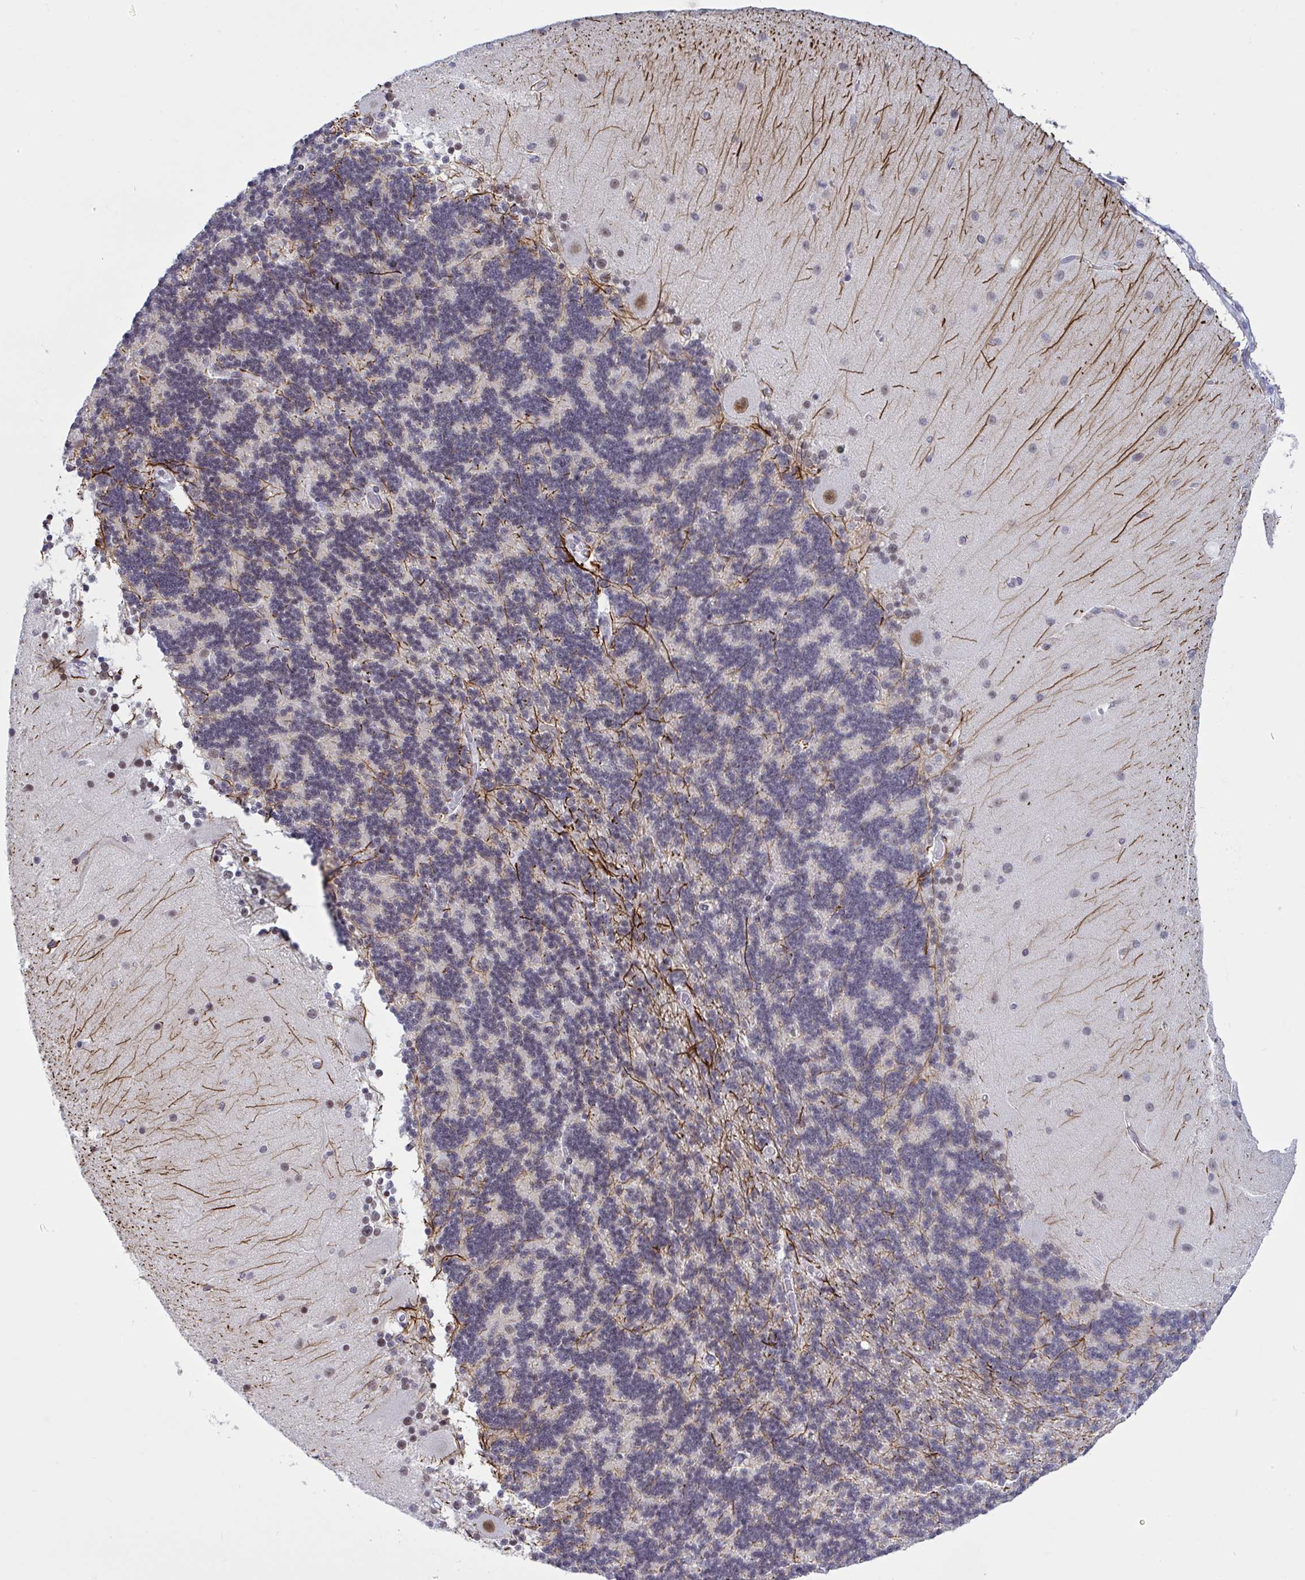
{"staining": {"intensity": "negative", "quantity": "none", "location": "none"}, "tissue": "cerebellum", "cell_type": "Cells in granular layer", "image_type": "normal", "snomed": [{"axis": "morphology", "description": "Normal tissue, NOS"}, {"axis": "topography", "description": "Cerebellum"}], "caption": "Immunohistochemical staining of normal cerebellum displays no significant positivity in cells in granular layer.", "gene": "PPP1R10", "patient": {"sex": "female", "age": 54}}